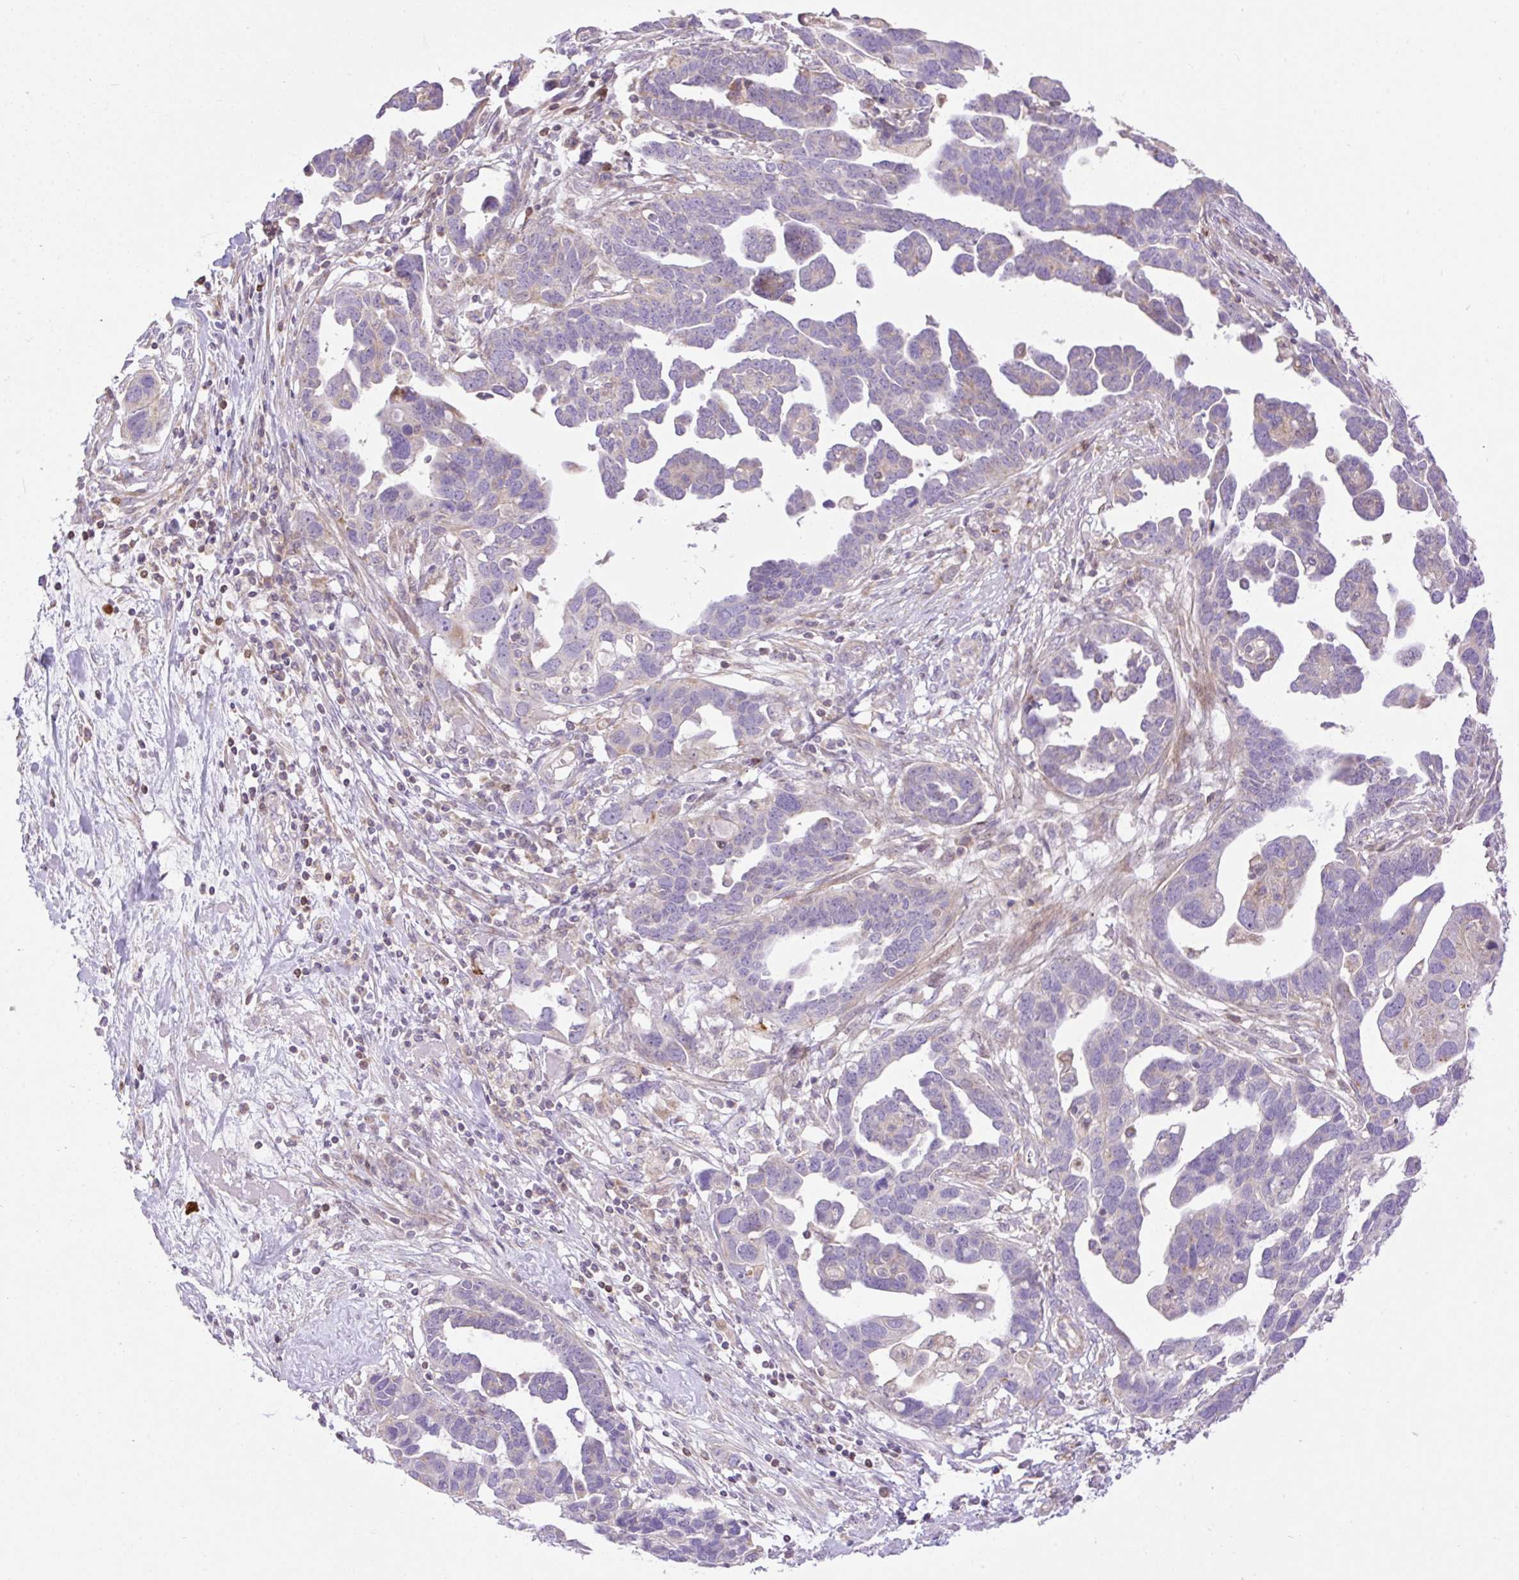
{"staining": {"intensity": "negative", "quantity": "none", "location": "none"}, "tissue": "ovarian cancer", "cell_type": "Tumor cells", "image_type": "cancer", "snomed": [{"axis": "morphology", "description": "Cystadenocarcinoma, serous, NOS"}, {"axis": "topography", "description": "Ovary"}], "caption": "Tumor cells are negative for protein expression in human ovarian serous cystadenocarcinoma.", "gene": "VPS25", "patient": {"sex": "female", "age": 54}}